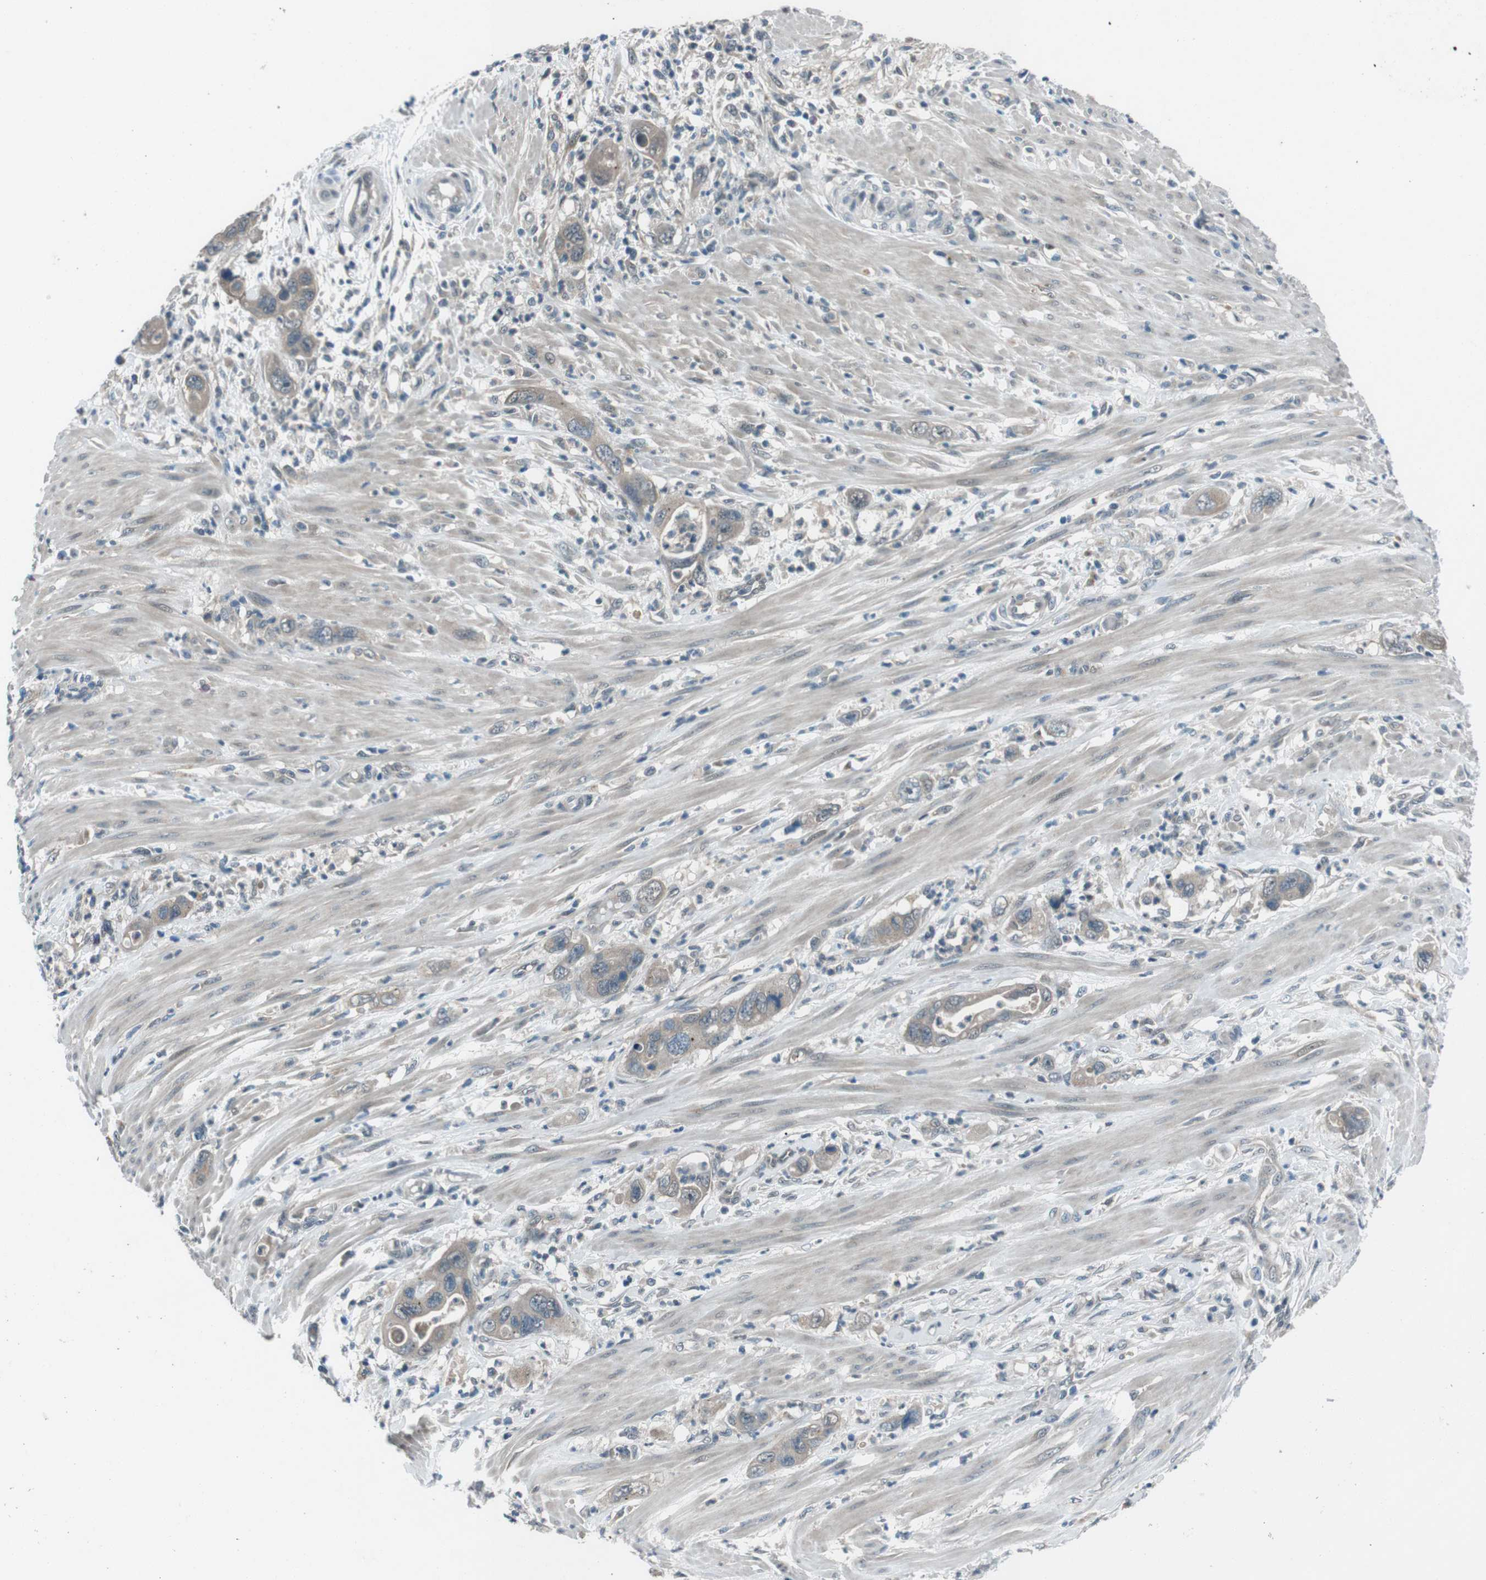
{"staining": {"intensity": "weak", "quantity": "25%-75%", "location": "cytoplasmic/membranous"}, "tissue": "pancreatic cancer", "cell_type": "Tumor cells", "image_type": "cancer", "snomed": [{"axis": "morphology", "description": "Adenocarcinoma, NOS"}, {"axis": "topography", "description": "Pancreas"}], "caption": "Weak cytoplasmic/membranous protein staining is appreciated in approximately 25%-75% of tumor cells in pancreatic cancer.", "gene": "LRIG2", "patient": {"sex": "female", "age": 71}}